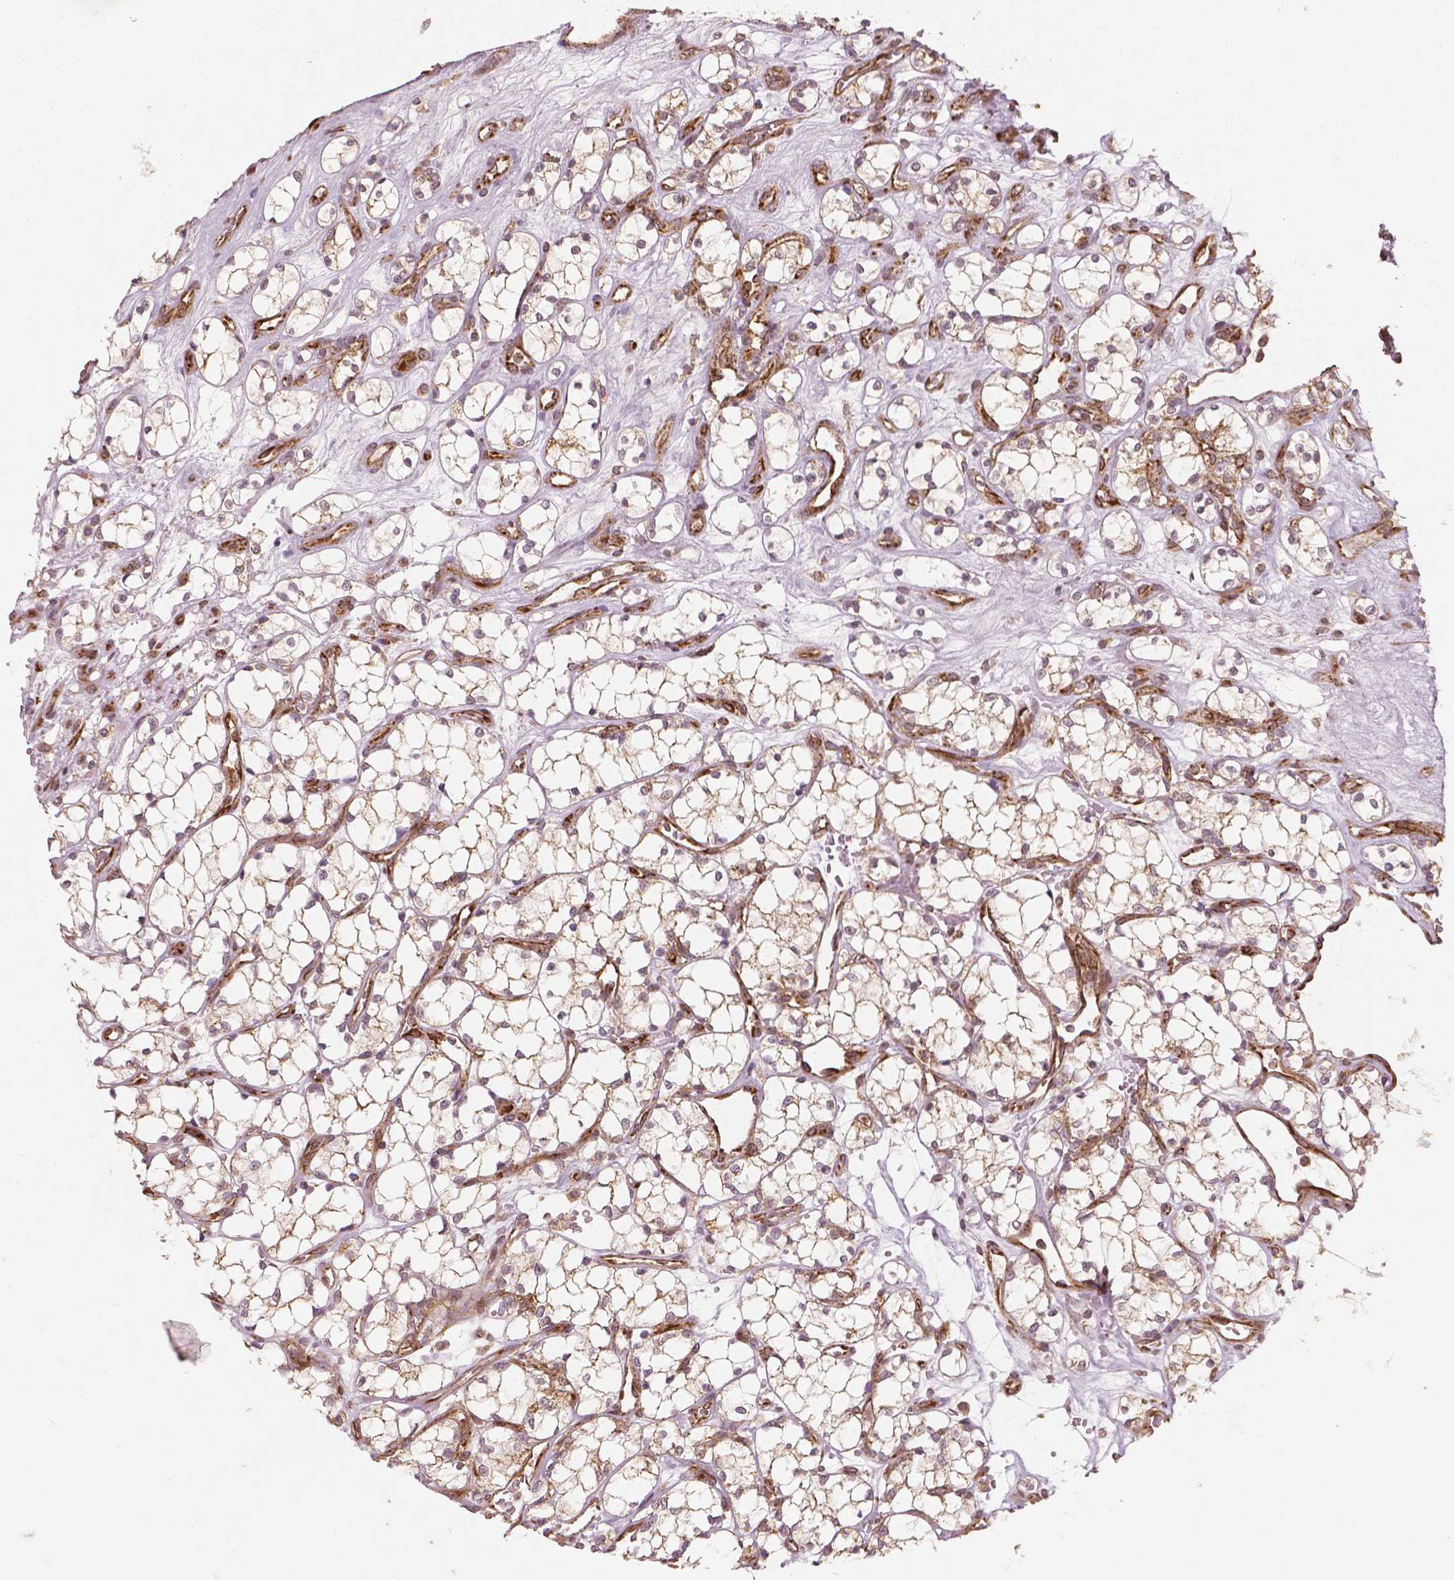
{"staining": {"intensity": "moderate", "quantity": "<25%", "location": "cytoplasmic/membranous"}, "tissue": "renal cancer", "cell_type": "Tumor cells", "image_type": "cancer", "snomed": [{"axis": "morphology", "description": "Adenocarcinoma, NOS"}, {"axis": "topography", "description": "Kidney"}], "caption": "Protein staining reveals moderate cytoplasmic/membranous staining in about <25% of tumor cells in renal cancer (adenocarcinoma).", "gene": "PGAM5", "patient": {"sex": "female", "age": 69}}